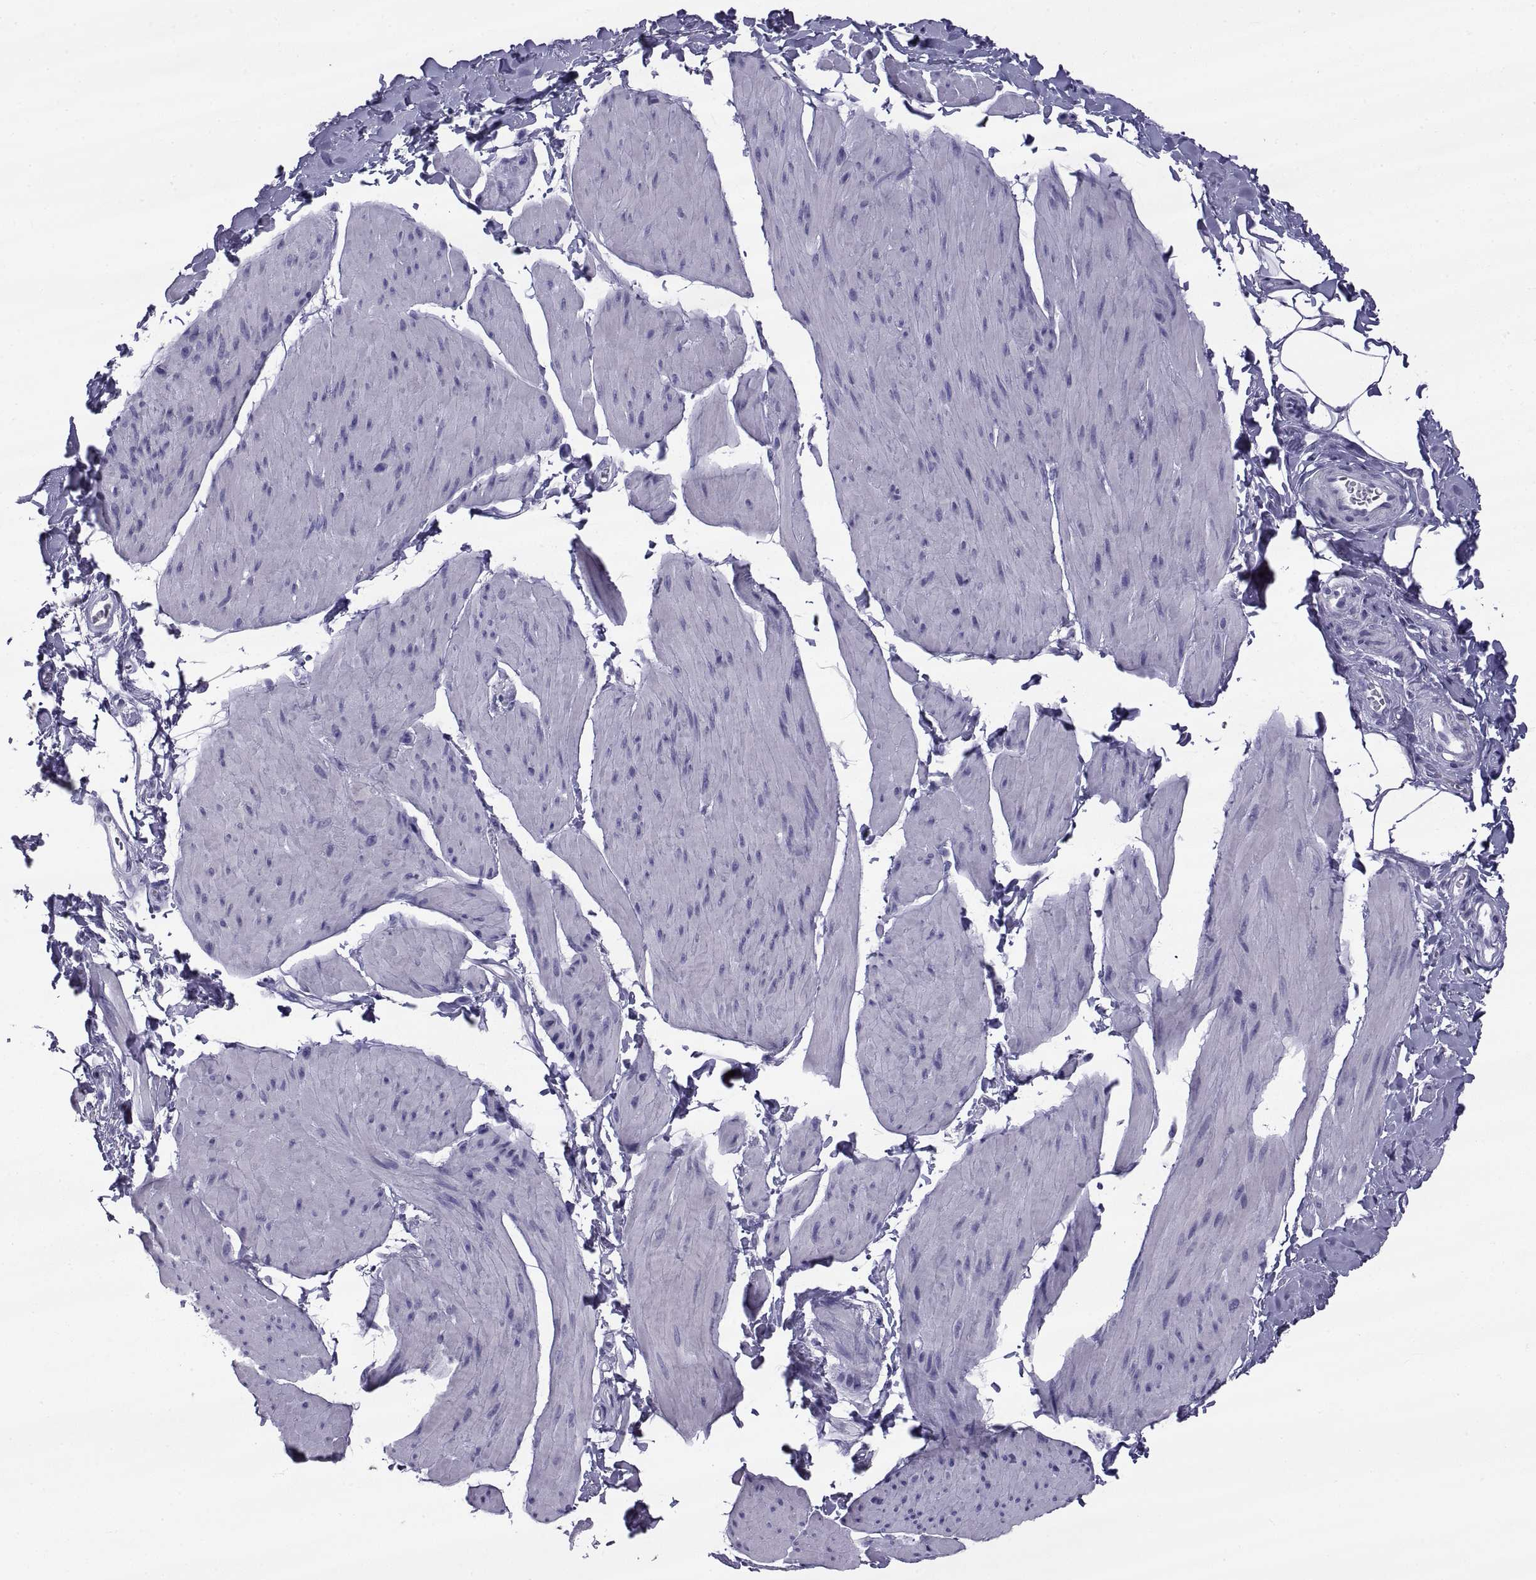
{"staining": {"intensity": "negative", "quantity": "none", "location": "none"}, "tissue": "smooth muscle", "cell_type": "Smooth muscle cells", "image_type": "normal", "snomed": [{"axis": "morphology", "description": "Normal tissue, NOS"}, {"axis": "topography", "description": "Adipose tissue"}, {"axis": "topography", "description": "Smooth muscle"}, {"axis": "topography", "description": "Peripheral nerve tissue"}], "caption": "There is no significant staining in smooth muscle cells of smooth muscle. The staining was performed using DAB to visualize the protein expression in brown, while the nuclei were stained in blue with hematoxylin (Magnification: 20x).", "gene": "NPTX2", "patient": {"sex": "male", "age": 83}}